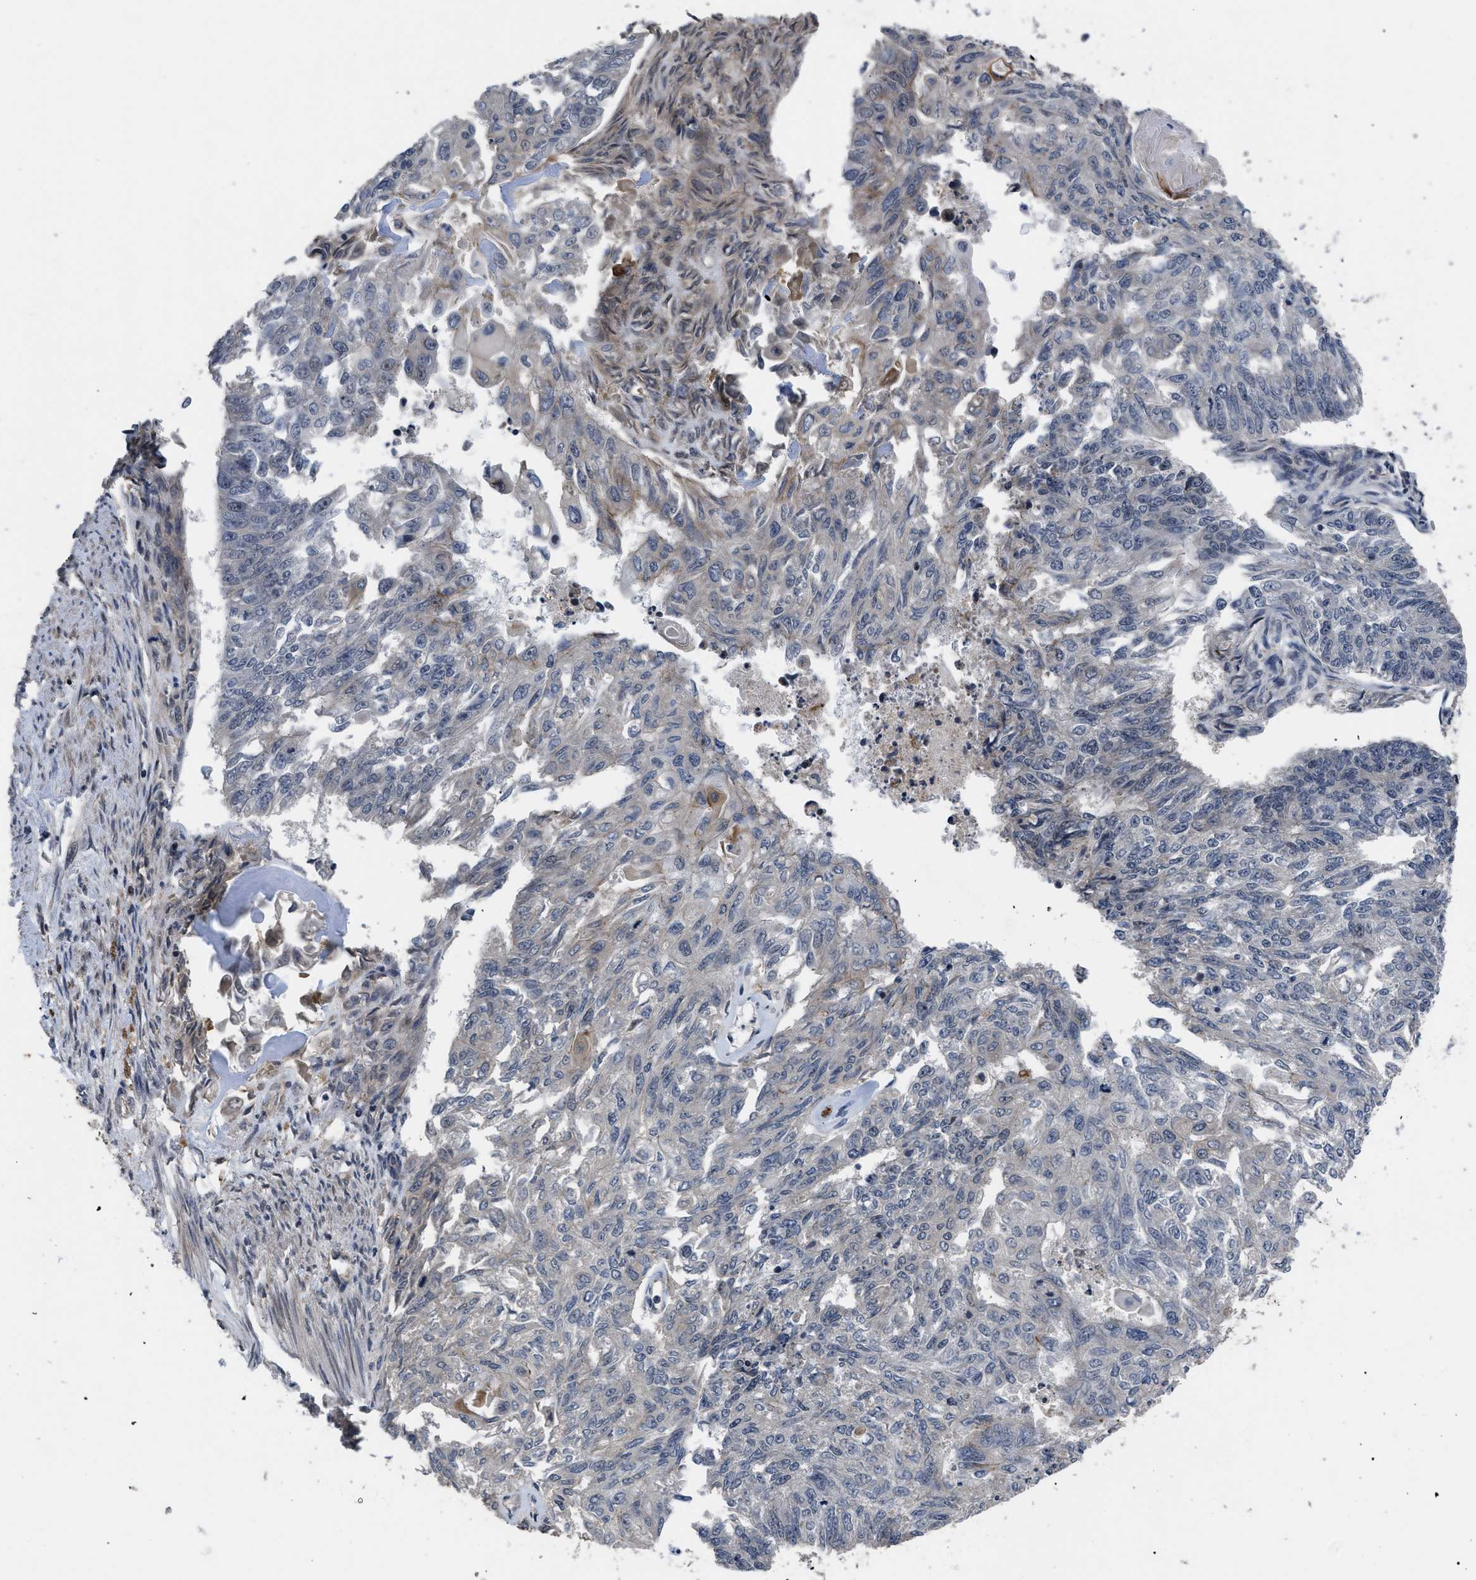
{"staining": {"intensity": "weak", "quantity": "<25%", "location": "cytoplasmic/membranous"}, "tissue": "endometrial cancer", "cell_type": "Tumor cells", "image_type": "cancer", "snomed": [{"axis": "morphology", "description": "Adenocarcinoma, NOS"}, {"axis": "topography", "description": "Endometrium"}], "caption": "Immunohistochemistry histopathology image of human endometrial cancer stained for a protein (brown), which exhibits no staining in tumor cells. The staining was performed using DAB (3,3'-diaminobenzidine) to visualize the protein expression in brown, while the nuclei were stained in blue with hematoxylin (Magnification: 20x).", "gene": "DNAJC14", "patient": {"sex": "female", "age": 32}}